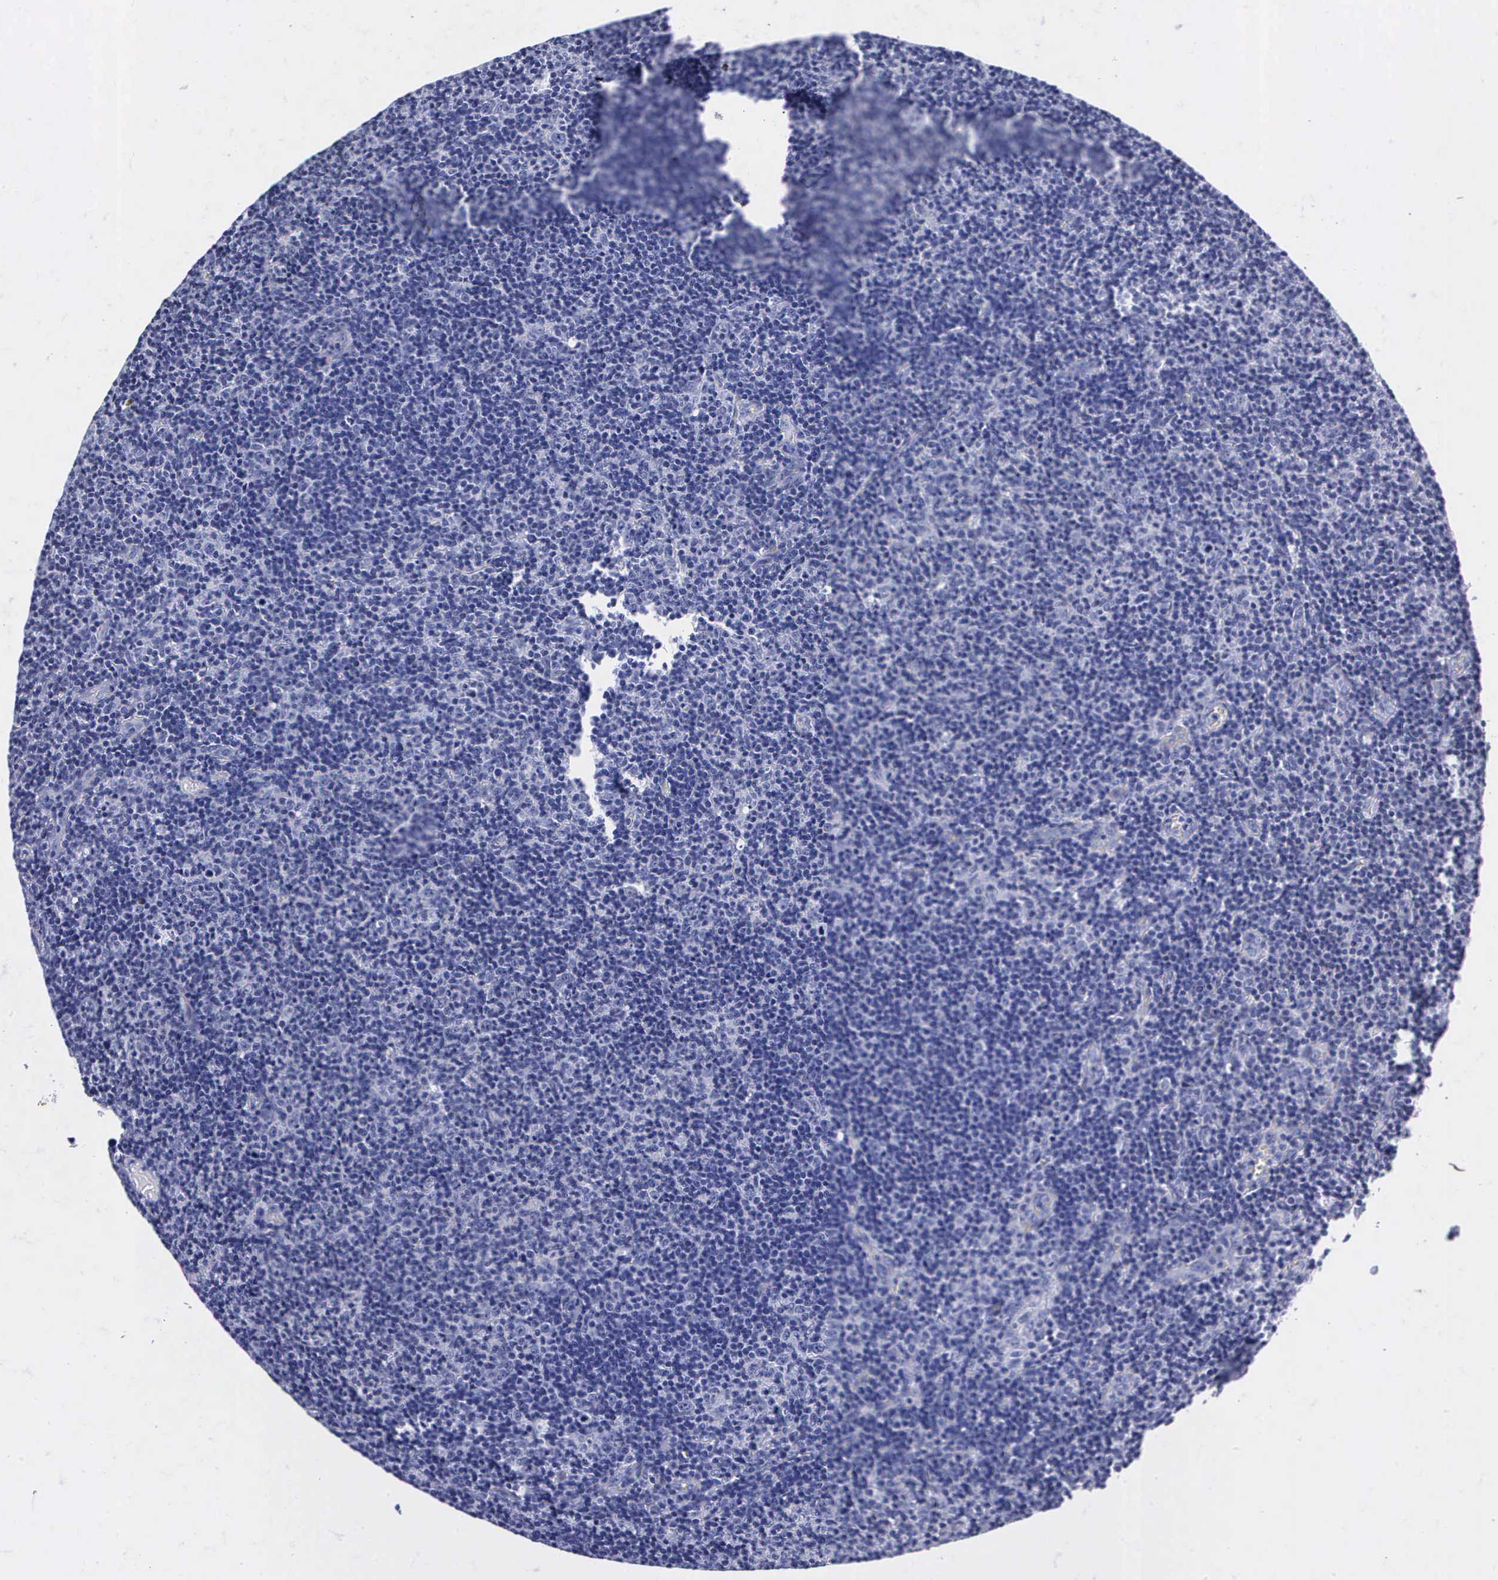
{"staining": {"intensity": "negative", "quantity": "none", "location": "none"}, "tissue": "lymphoma", "cell_type": "Tumor cells", "image_type": "cancer", "snomed": [{"axis": "morphology", "description": "Malignant lymphoma, non-Hodgkin's type, Low grade"}, {"axis": "topography", "description": "Lymph node"}], "caption": "IHC of lymphoma reveals no positivity in tumor cells.", "gene": "ENO2", "patient": {"sex": "male", "age": 49}}